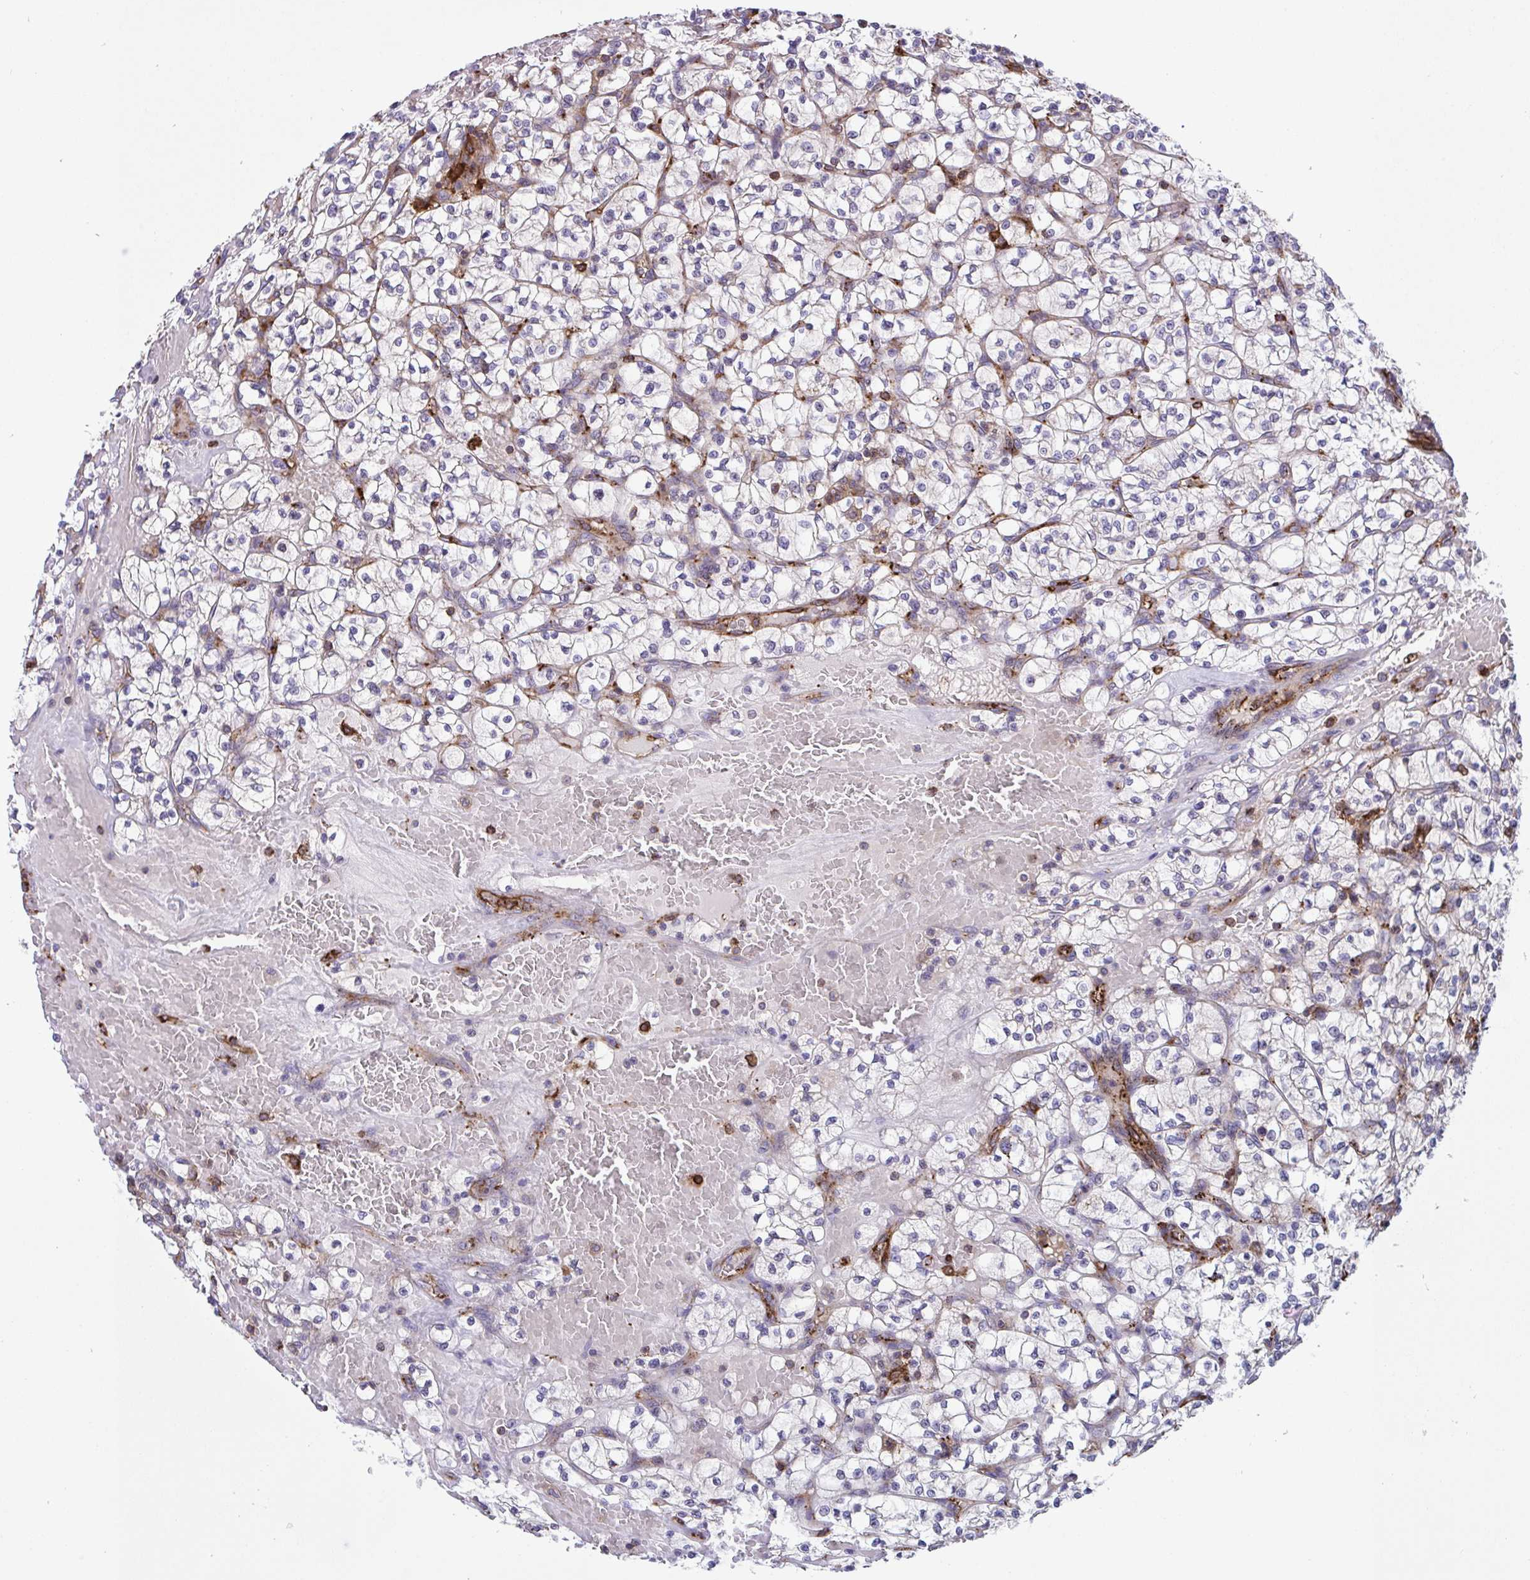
{"staining": {"intensity": "negative", "quantity": "none", "location": "none"}, "tissue": "renal cancer", "cell_type": "Tumor cells", "image_type": "cancer", "snomed": [{"axis": "morphology", "description": "Adenocarcinoma, NOS"}, {"axis": "topography", "description": "Kidney"}], "caption": "A high-resolution micrograph shows immunohistochemistry (IHC) staining of renal cancer, which shows no significant expression in tumor cells.", "gene": "PPIH", "patient": {"sex": "female", "age": 64}}